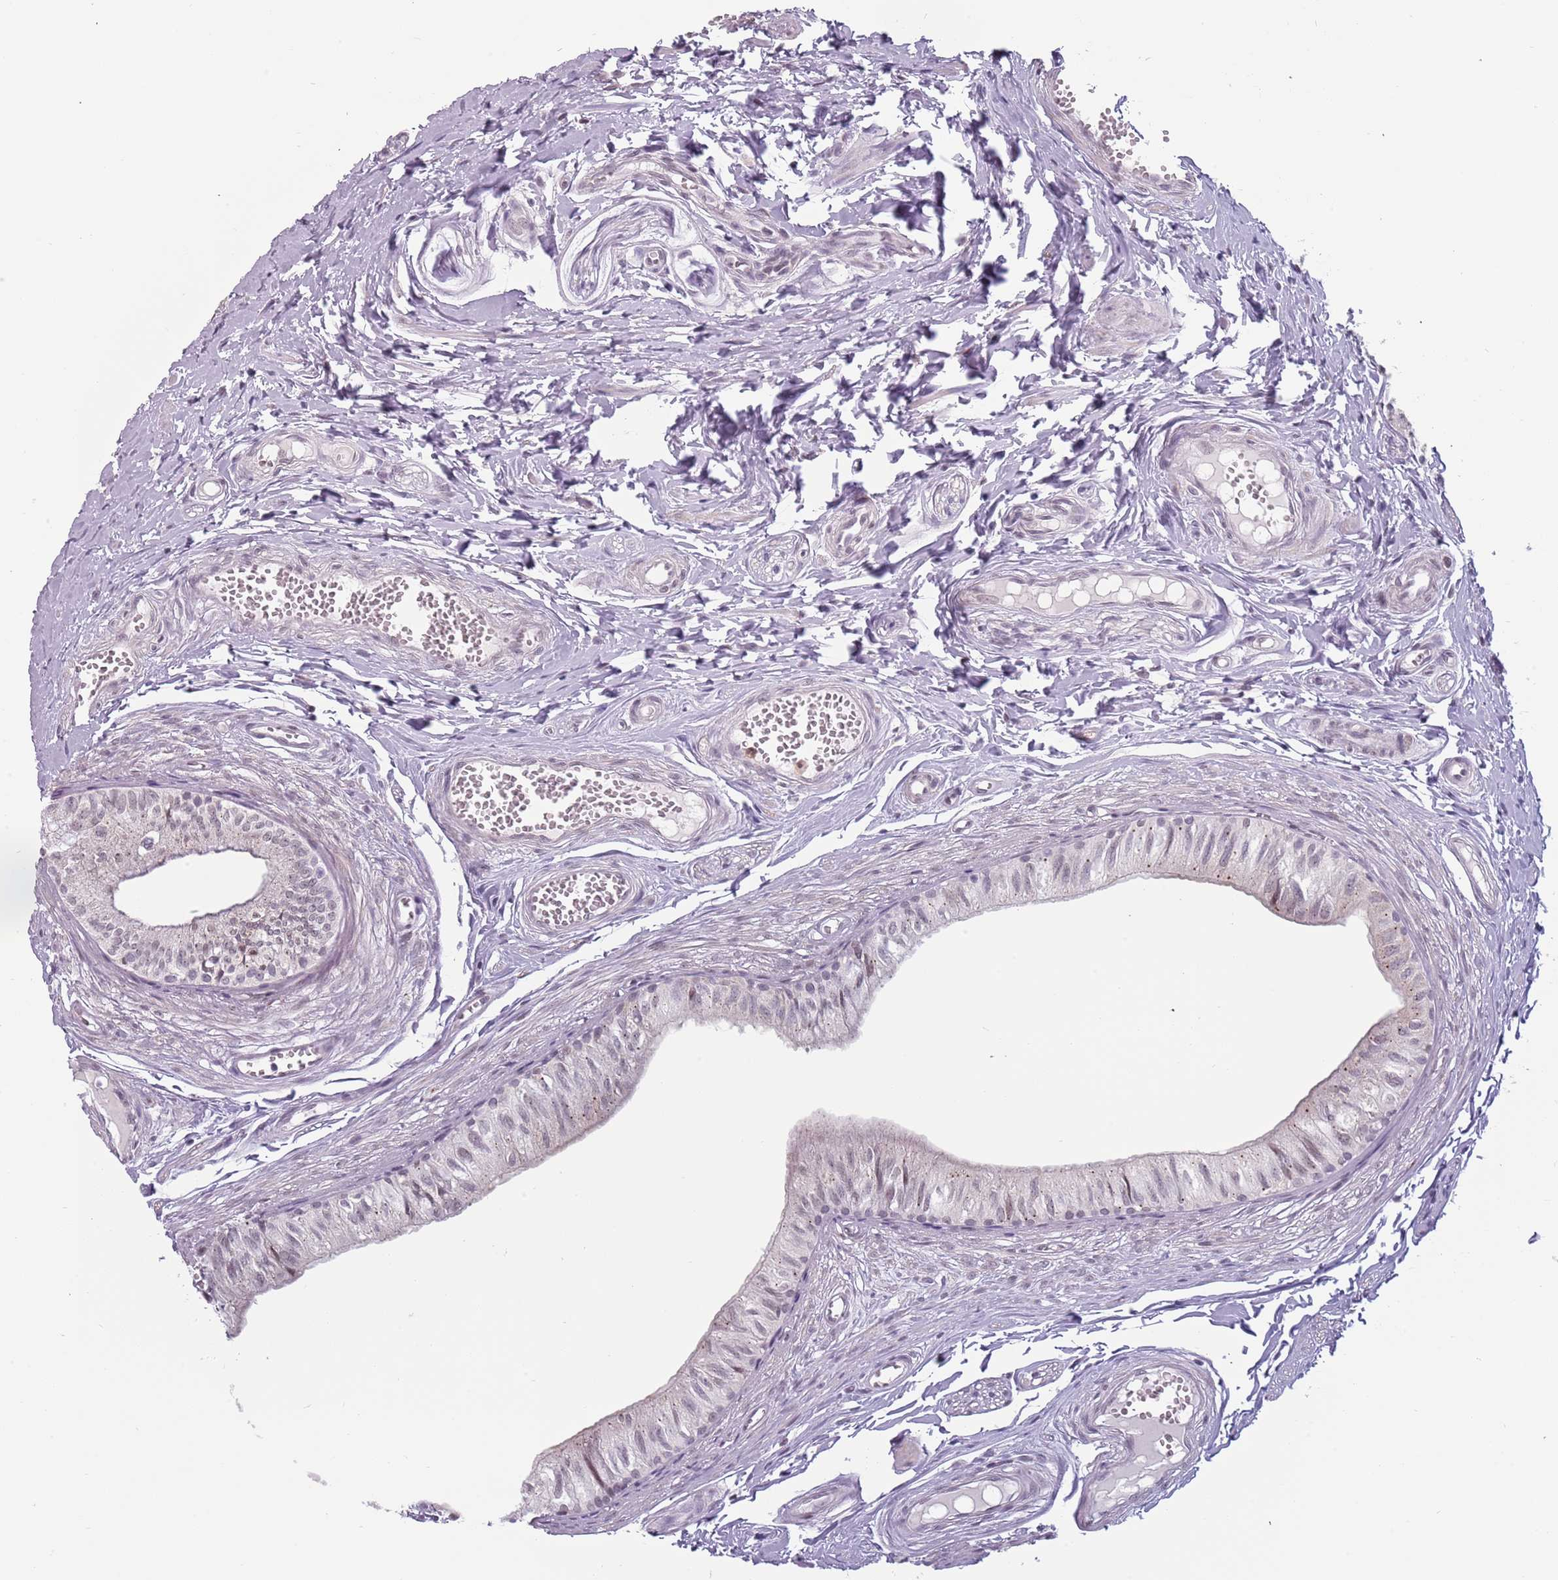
{"staining": {"intensity": "moderate", "quantity": "<25%", "location": "nuclear"}, "tissue": "epididymis", "cell_type": "Glandular cells", "image_type": "normal", "snomed": [{"axis": "morphology", "description": "Normal tissue, NOS"}, {"axis": "topography", "description": "Epididymis"}], "caption": "IHC of unremarkable human epididymis demonstrates low levels of moderate nuclear staining in approximately <25% of glandular cells.", "gene": "REXO4", "patient": {"sex": "male", "age": 37}}